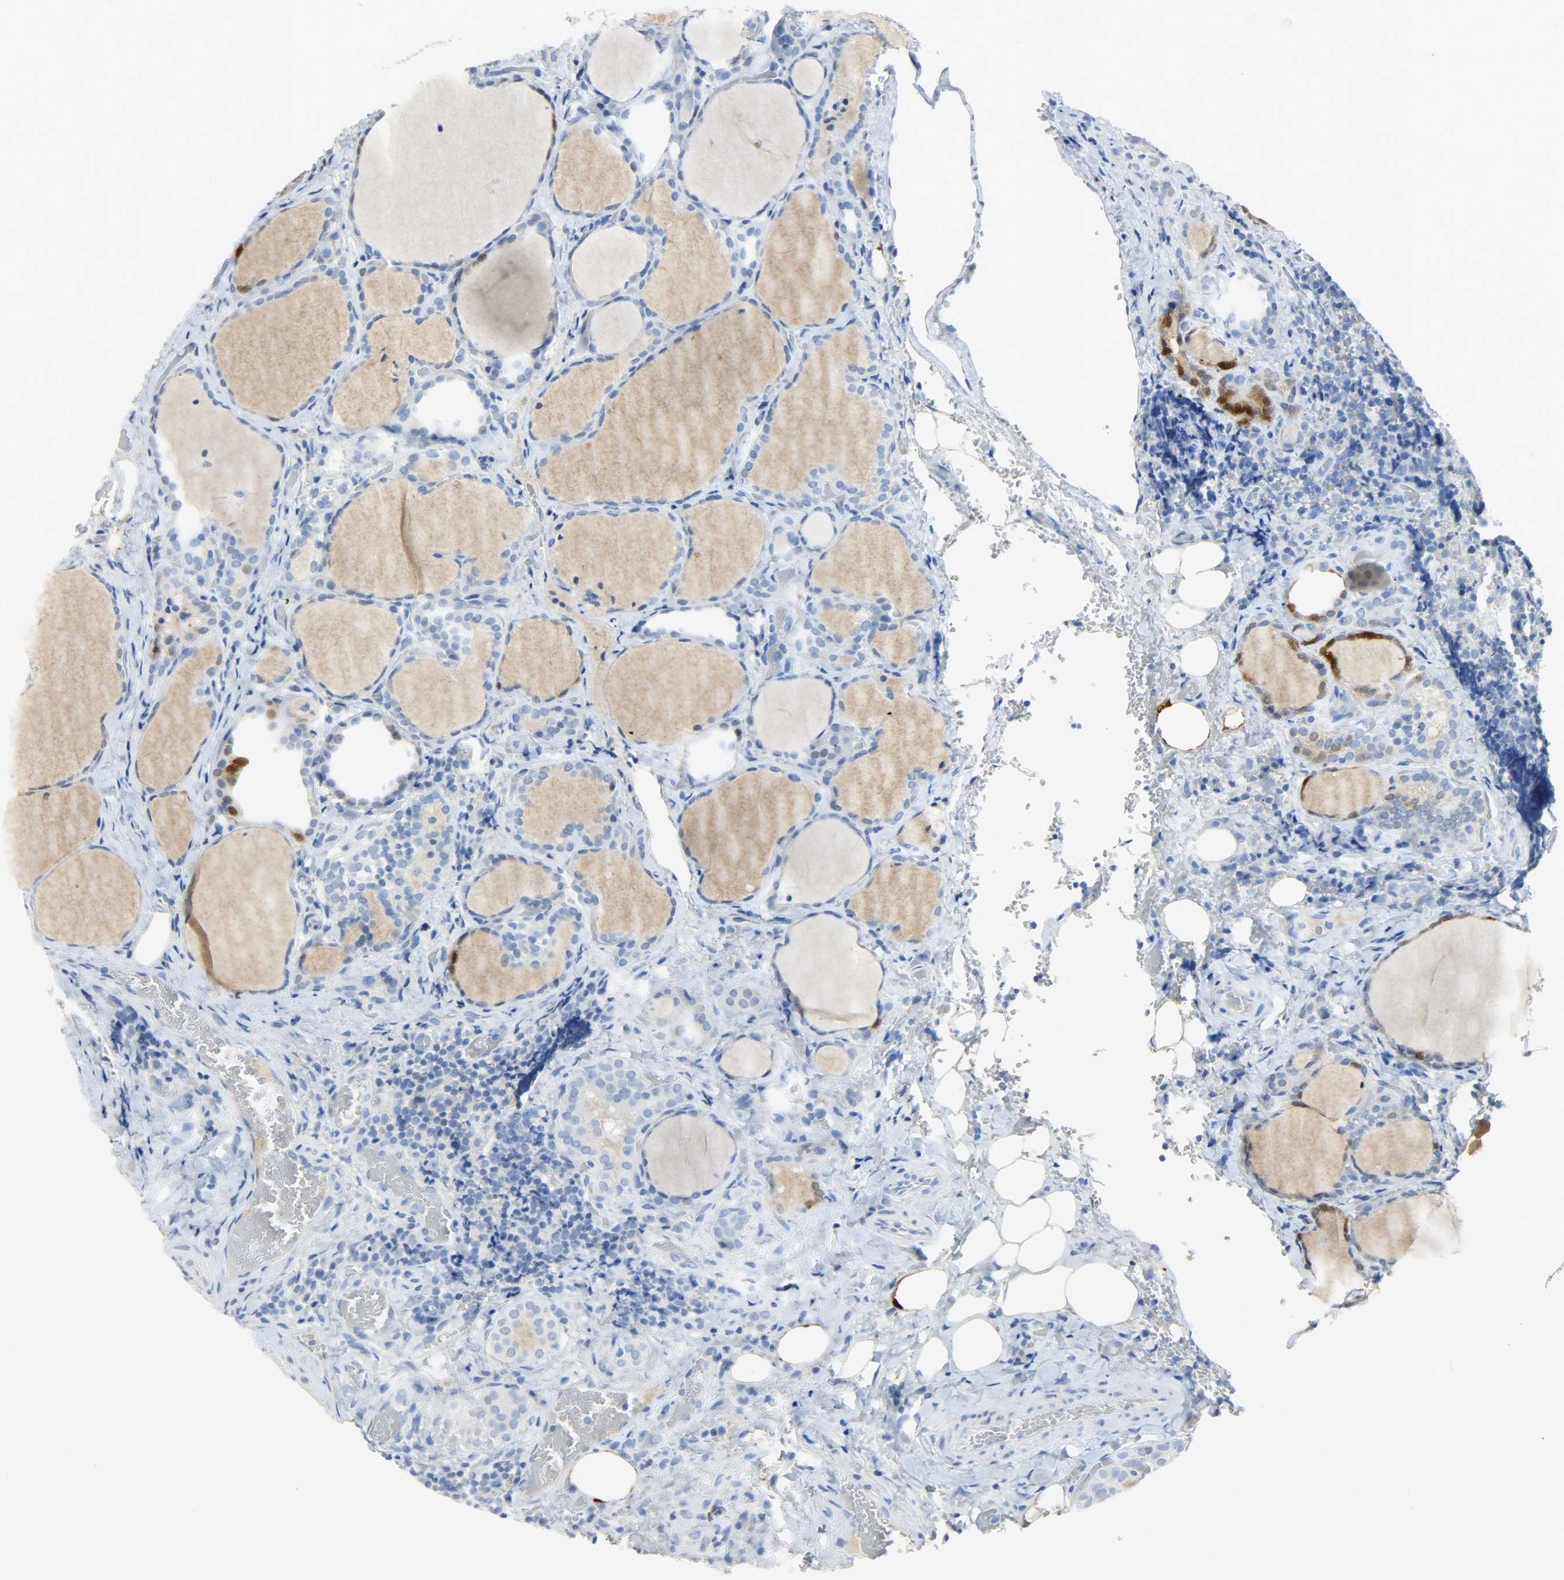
{"staining": {"intensity": "weak", "quantity": "<25%", "location": "cytoplasmic/membranous"}, "tissue": "thyroid cancer", "cell_type": "Tumor cells", "image_type": "cancer", "snomed": [{"axis": "morphology", "description": "Papillary adenocarcinoma, NOS"}, {"axis": "topography", "description": "Thyroid gland"}], "caption": "DAB (3,3'-diaminobenzidine) immunohistochemical staining of thyroid papillary adenocarcinoma reveals no significant staining in tumor cells.", "gene": "CA3", "patient": {"sex": "female", "age": 30}}